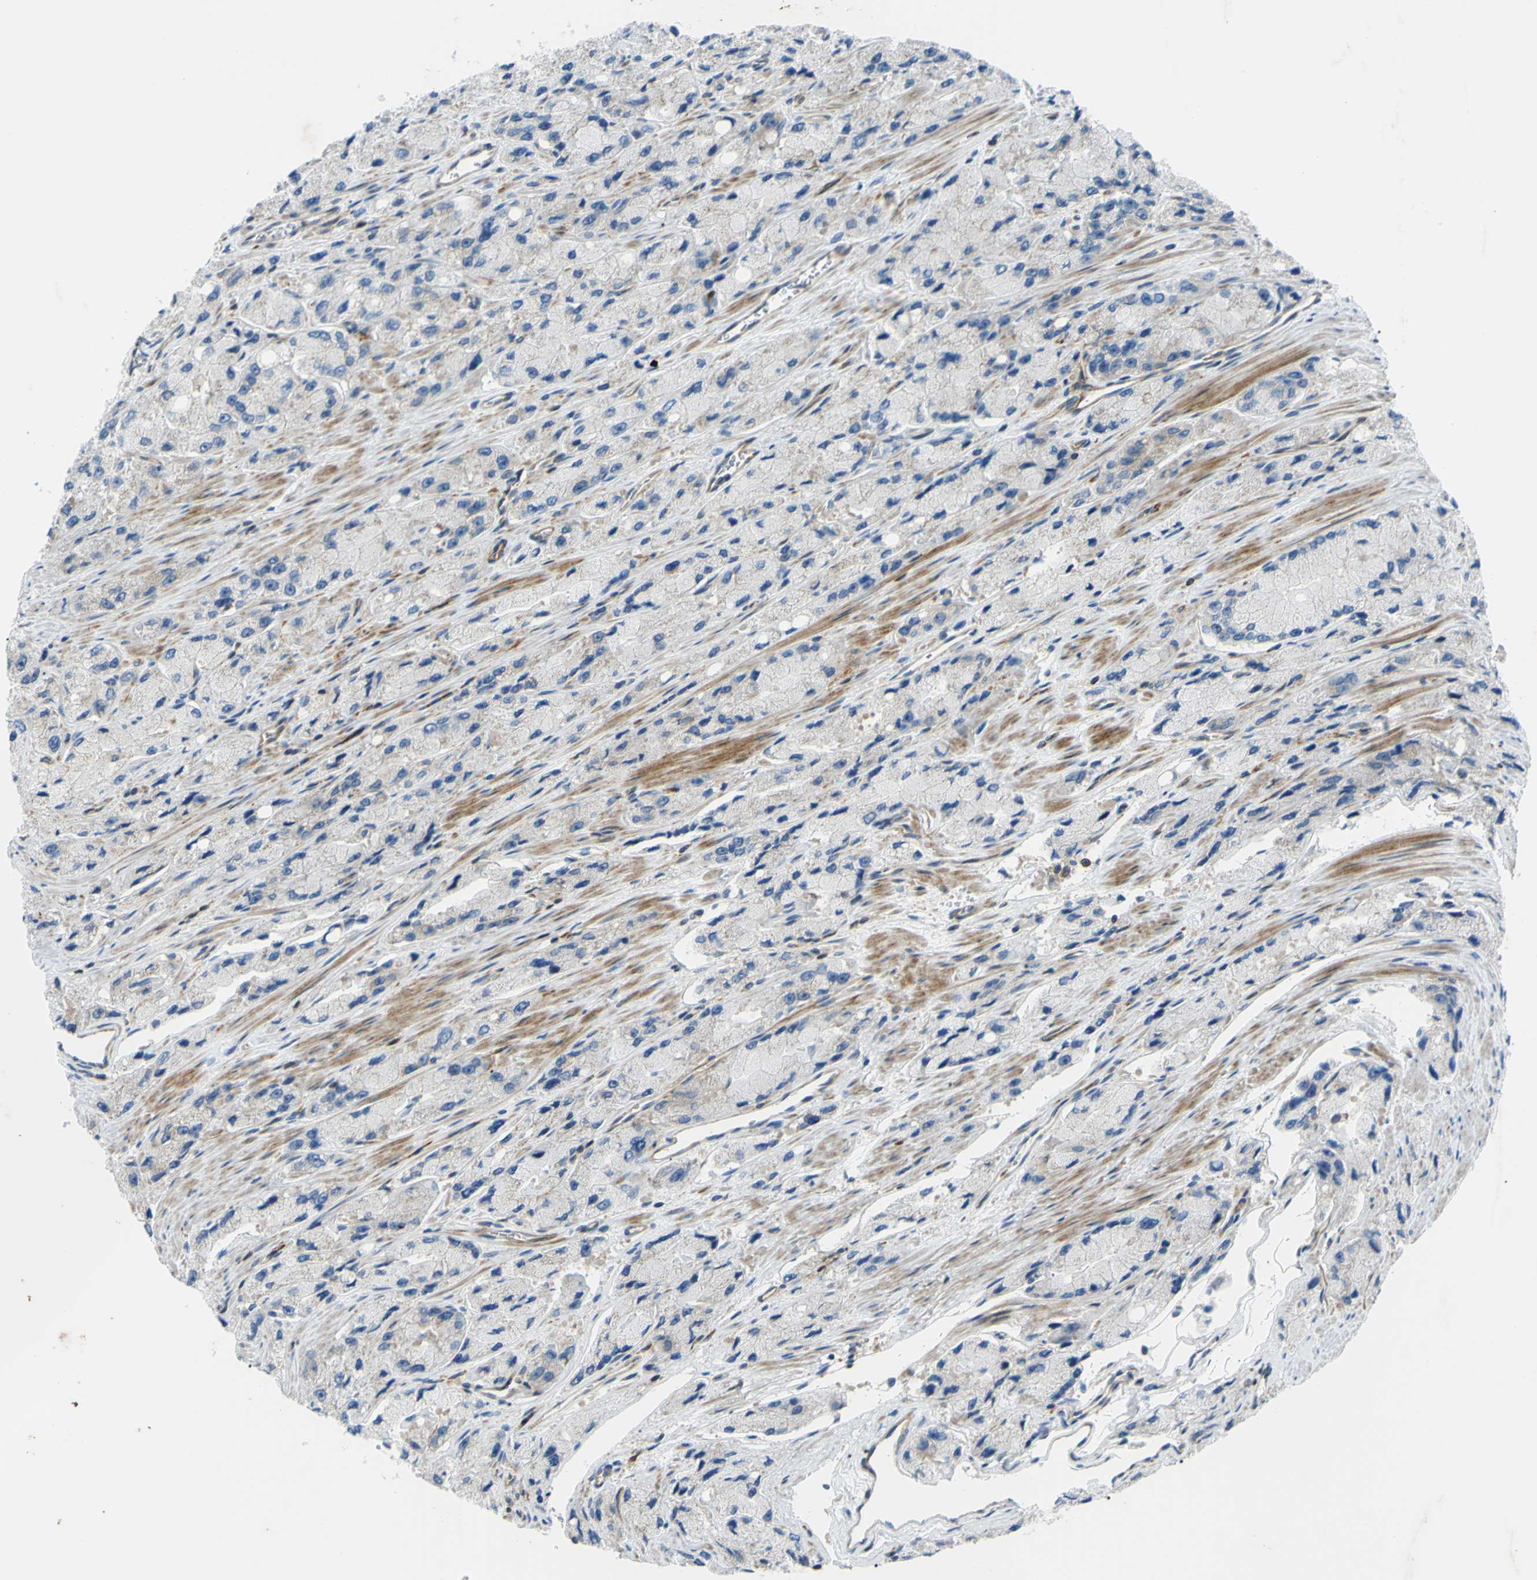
{"staining": {"intensity": "negative", "quantity": "none", "location": "none"}, "tissue": "prostate cancer", "cell_type": "Tumor cells", "image_type": "cancer", "snomed": [{"axis": "morphology", "description": "Adenocarcinoma, High grade"}, {"axis": "topography", "description": "Prostate"}], "caption": "The histopathology image exhibits no staining of tumor cells in prostate cancer (high-grade adenocarcinoma).", "gene": "PAK2", "patient": {"sex": "male", "age": 58}}